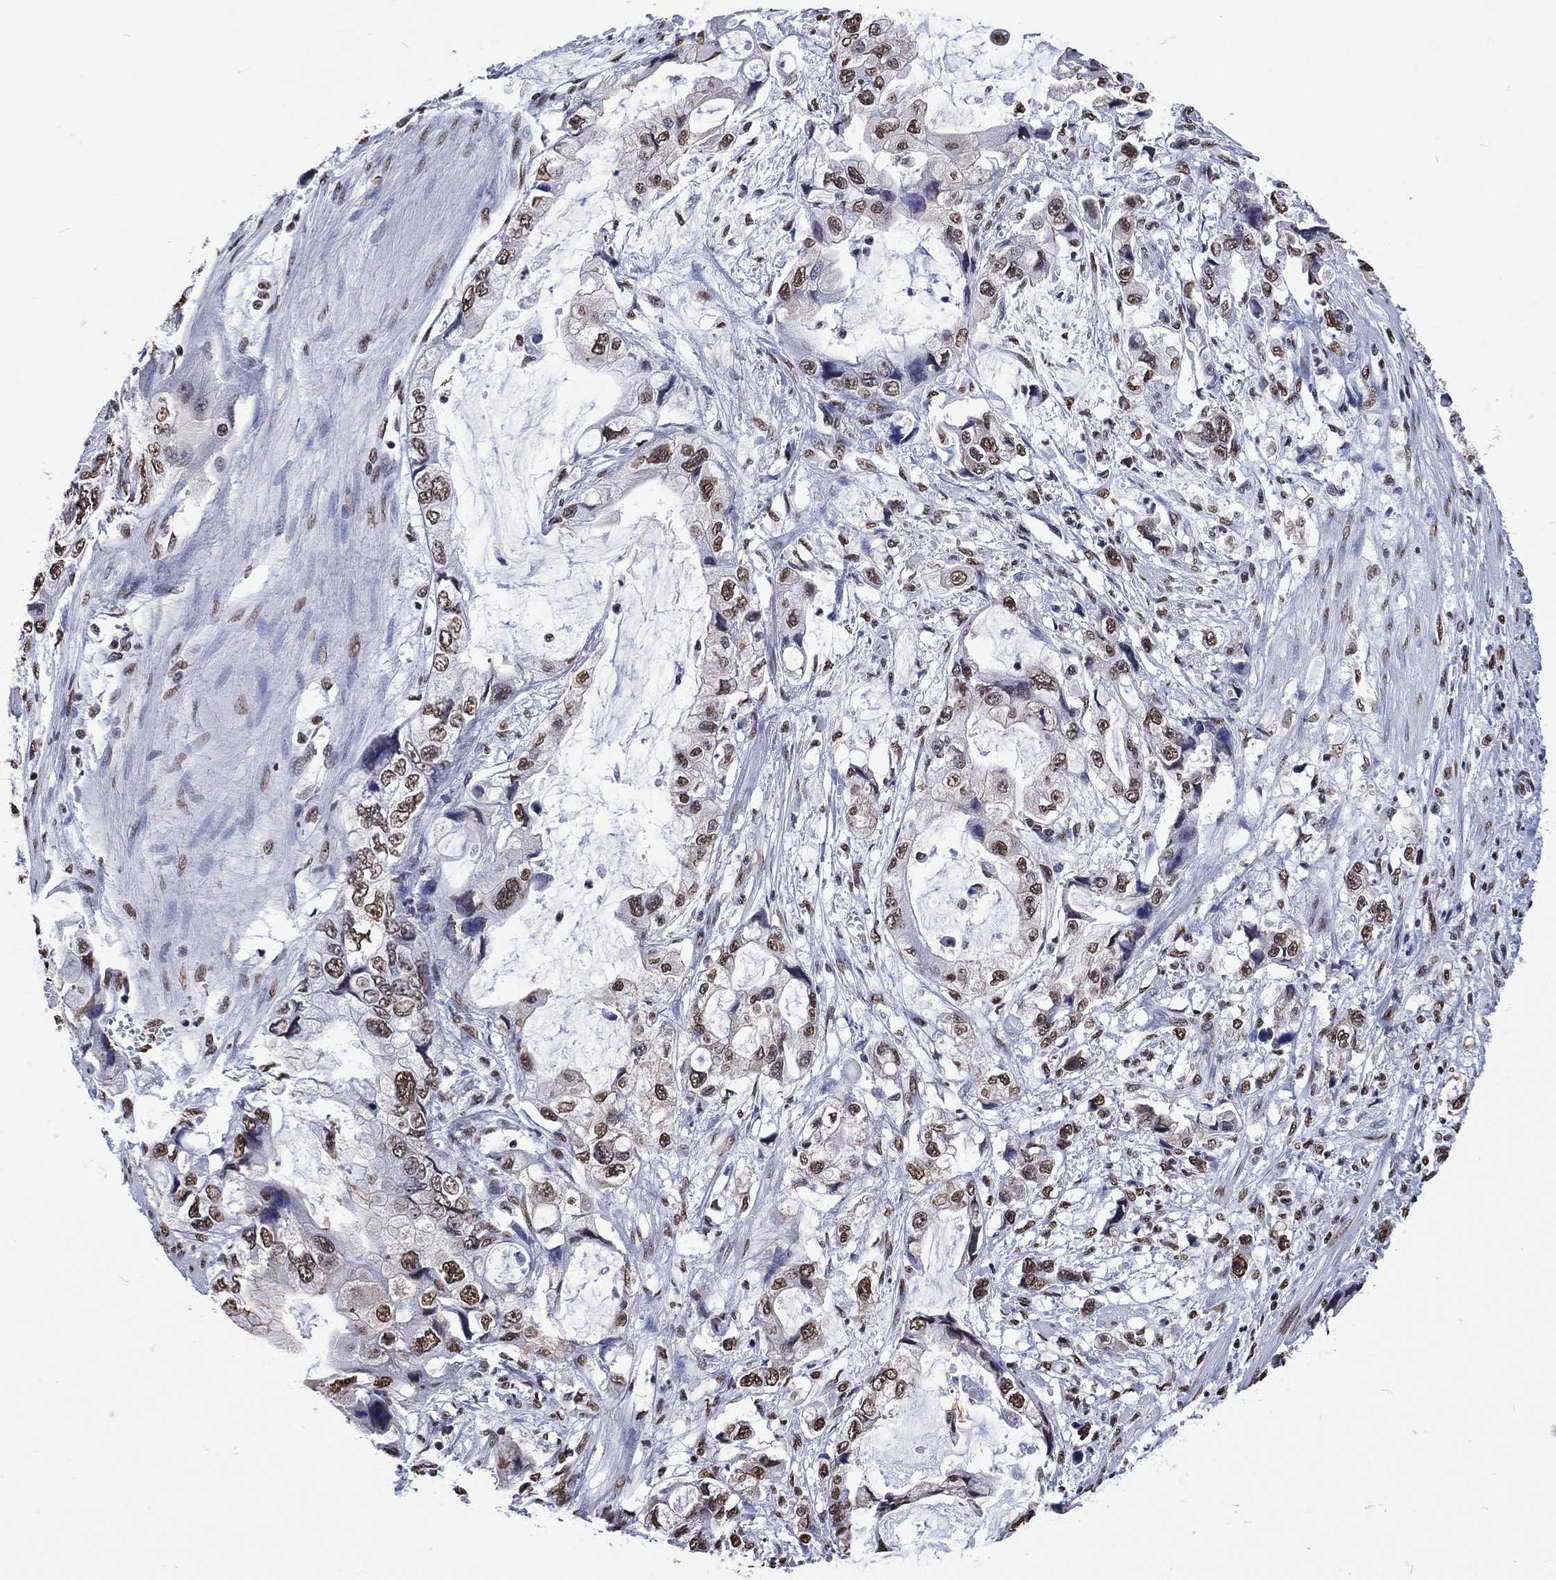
{"staining": {"intensity": "moderate", "quantity": ">75%", "location": "nuclear"}, "tissue": "stomach cancer", "cell_type": "Tumor cells", "image_type": "cancer", "snomed": [{"axis": "morphology", "description": "Adenocarcinoma, NOS"}, {"axis": "topography", "description": "Pancreas"}, {"axis": "topography", "description": "Stomach, upper"}, {"axis": "topography", "description": "Stomach"}], "caption": "Immunohistochemical staining of adenocarcinoma (stomach) displays medium levels of moderate nuclear staining in approximately >75% of tumor cells. (Stains: DAB (3,3'-diaminobenzidine) in brown, nuclei in blue, Microscopy: brightfield microscopy at high magnification).", "gene": "RETREG2", "patient": {"sex": "male", "age": 77}}